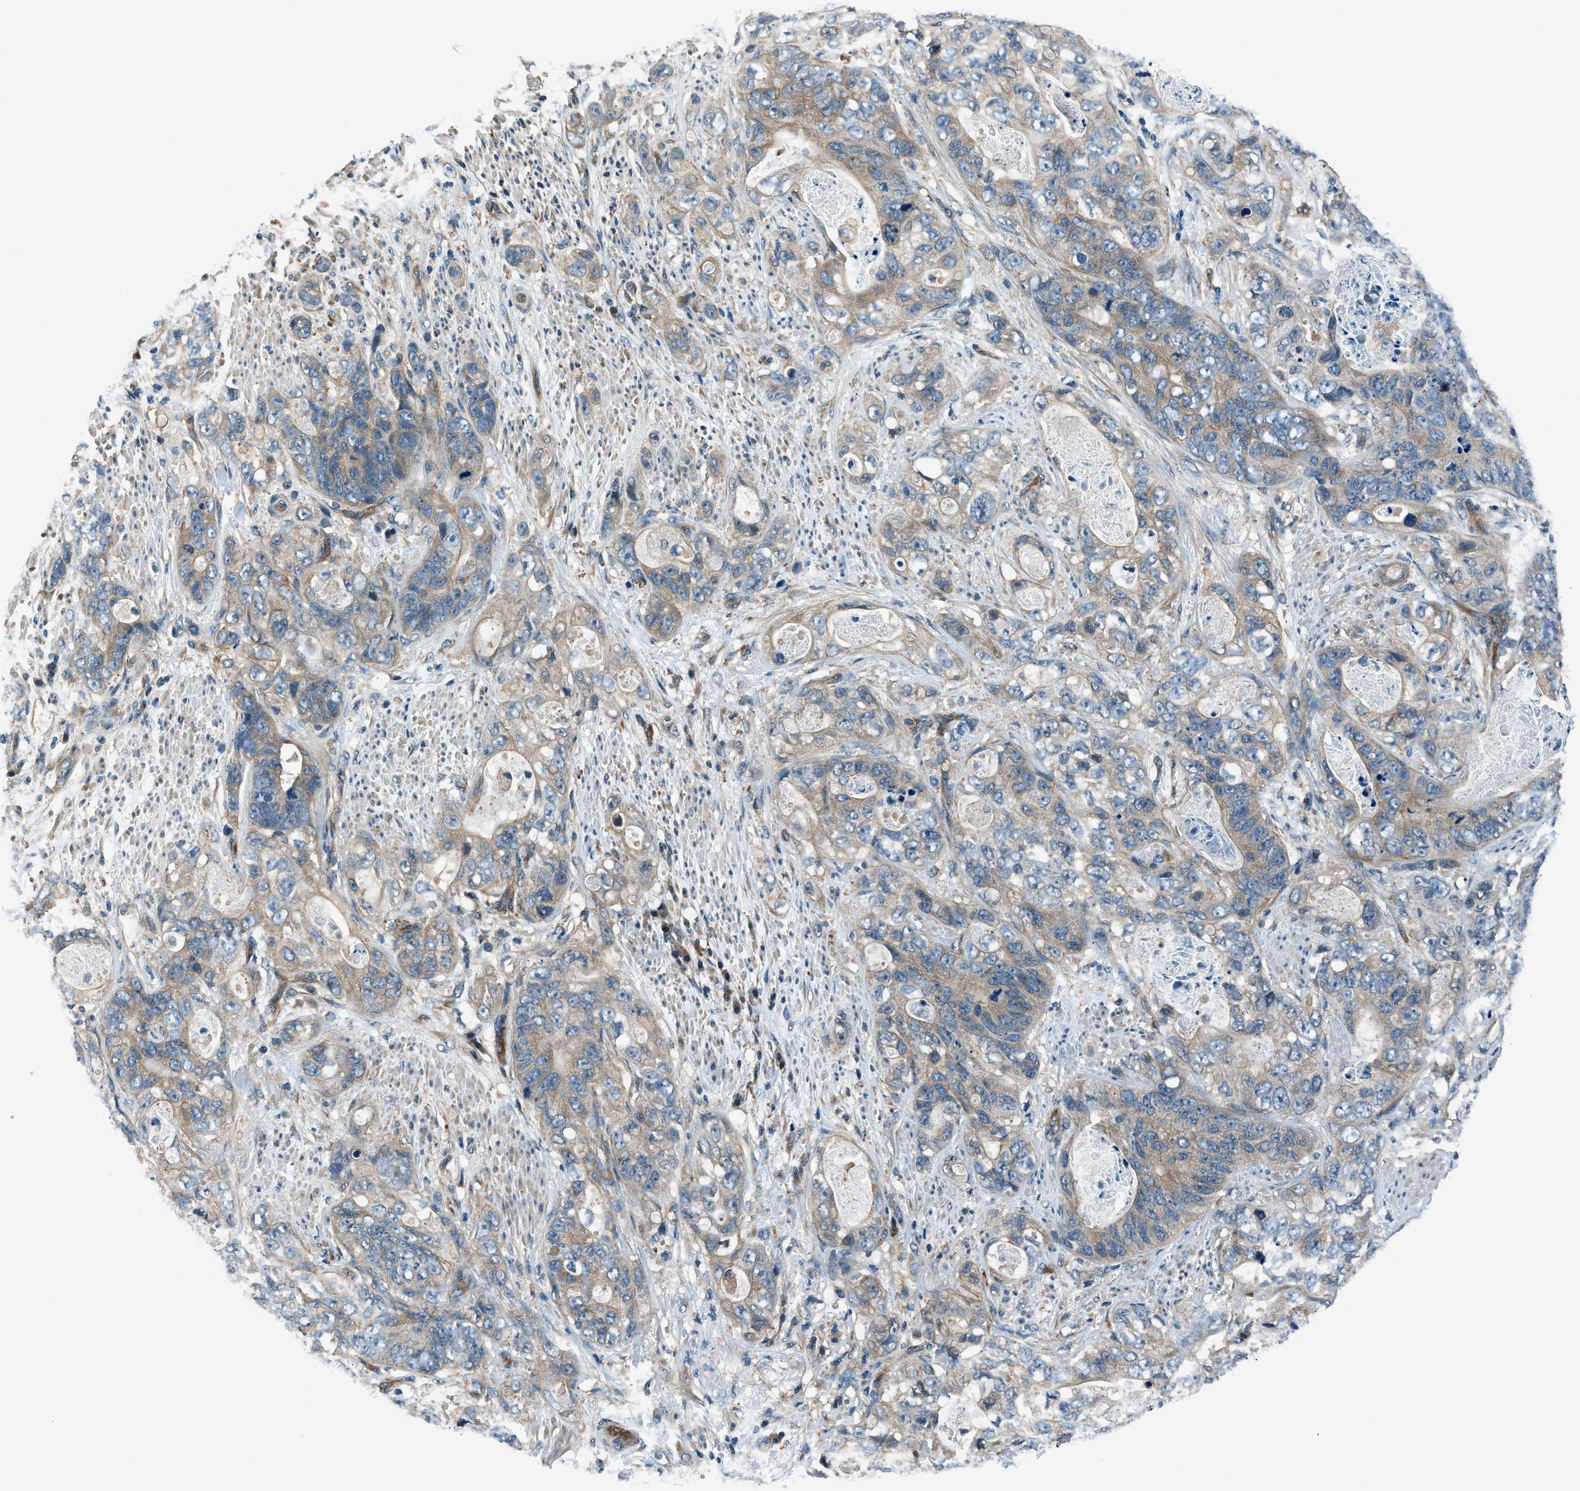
{"staining": {"intensity": "weak", "quantity": ">75%", "location": "cytoplasmic/membranous"}, "tissue": "stomach cancer", "cell_type": "Tumor cells", "image_type": "cancer", "snomed": [{"axis": "morphology", "description": "Adenocarcinoma, NOS"}, {"axis": "topography", "description": "Stomach"}], "caption": "Immunohistochemical staining of human stomach cancer exhibits low levels of weak cytoplasmic/membranous expression in approximately >75% of tumor cells.", "gene": "SLC19A2", "patient": {"sex": "female", "age": 89}}